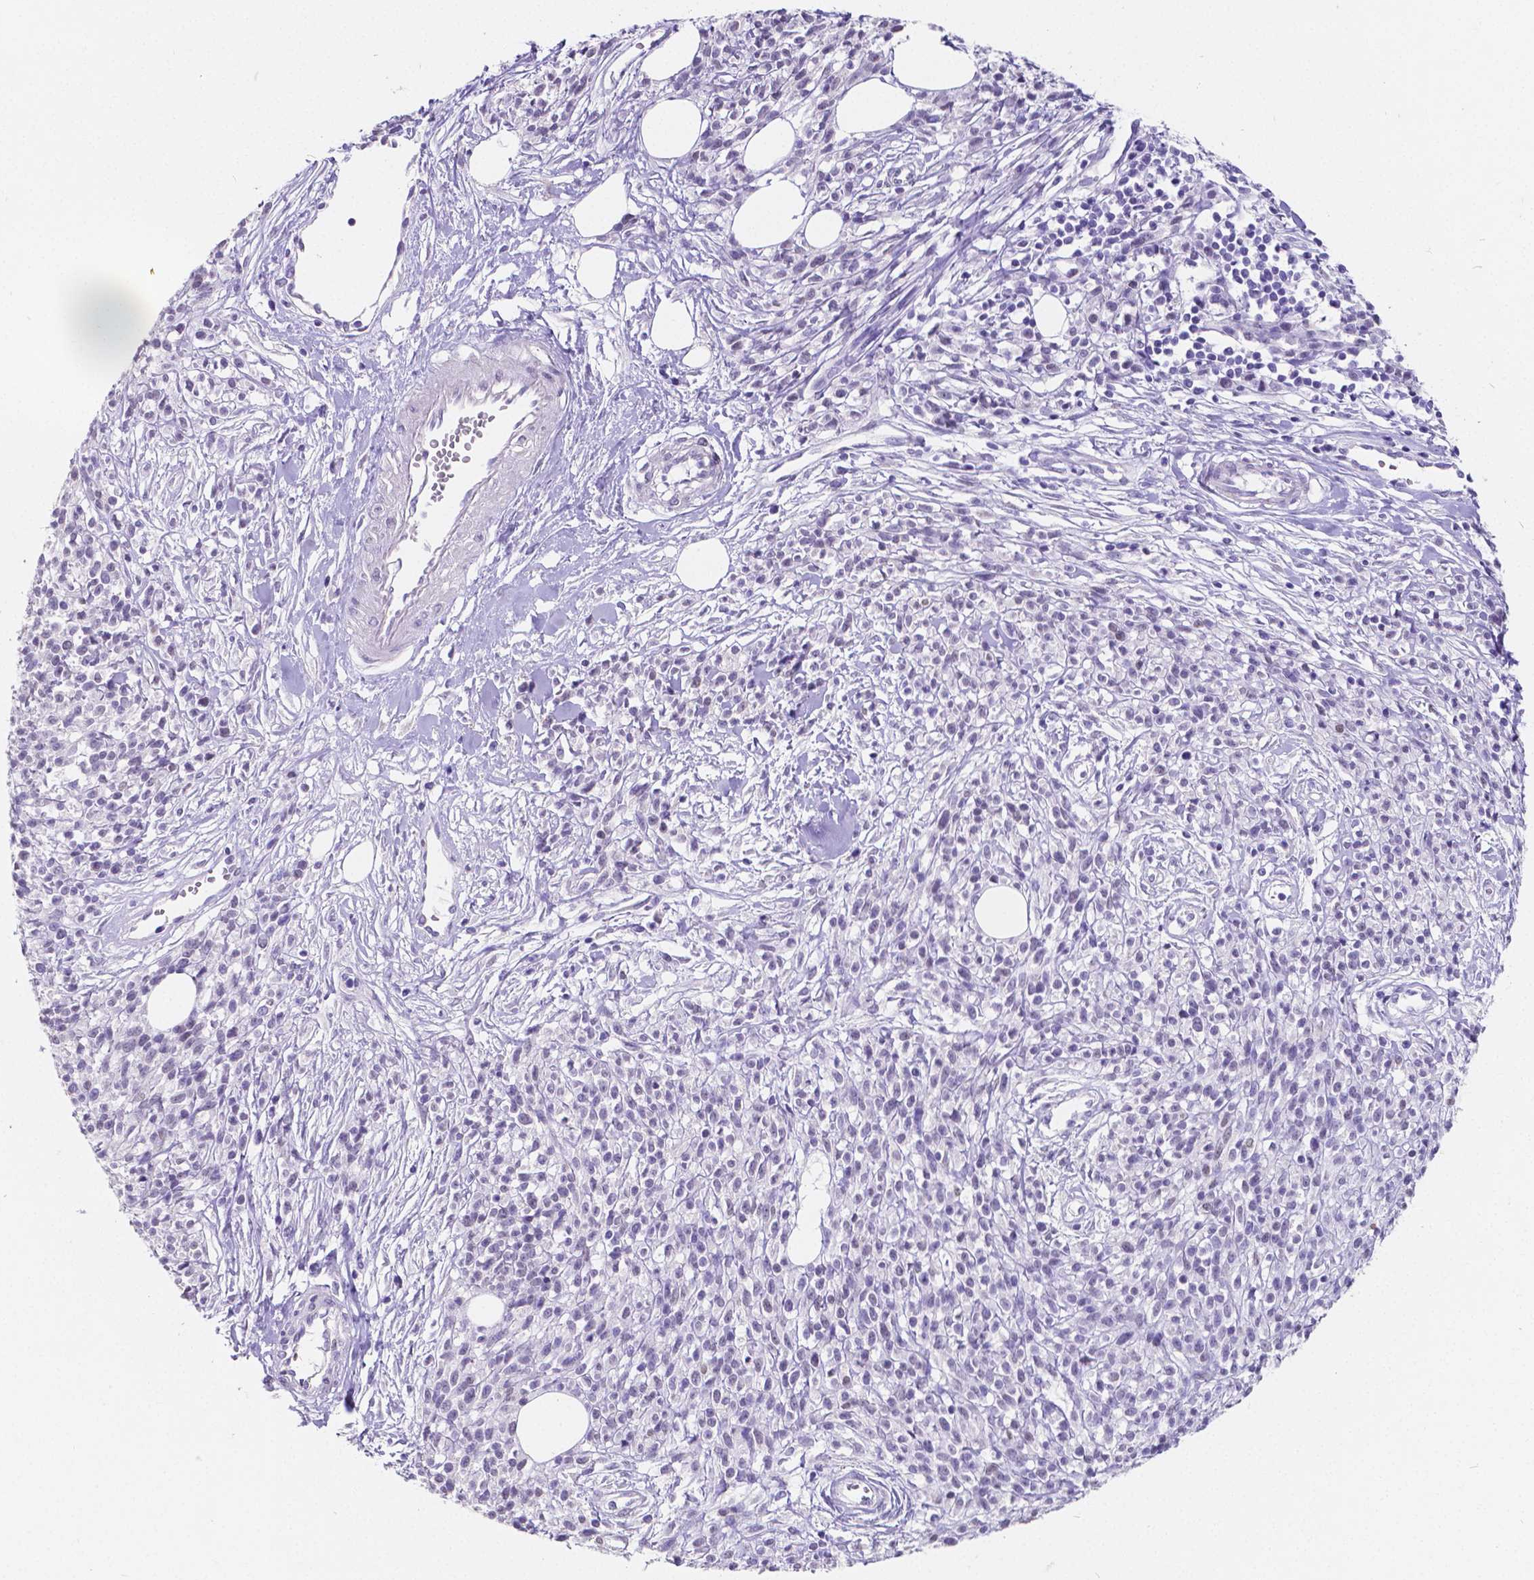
{"staining": {"intensity": "negative", "quantity": "none", "location": "none"}, "tissue": "melanoma", "cell_type": "Tumor cells", "image_type": "cancer", "snomed": [{"axis": "morphology", "description": "Malignant melanoma, NOS"}, {"axis": "topography", "description": "Skin"}, {"axis": "topography", "description": "Skin of trunk"}], "caption": "This is an immunohistochemistry image of human melanoma. There is no positivity in tumor cells.", "gene": "SATB2", "patient": {"sex": "male", "age": 74}}